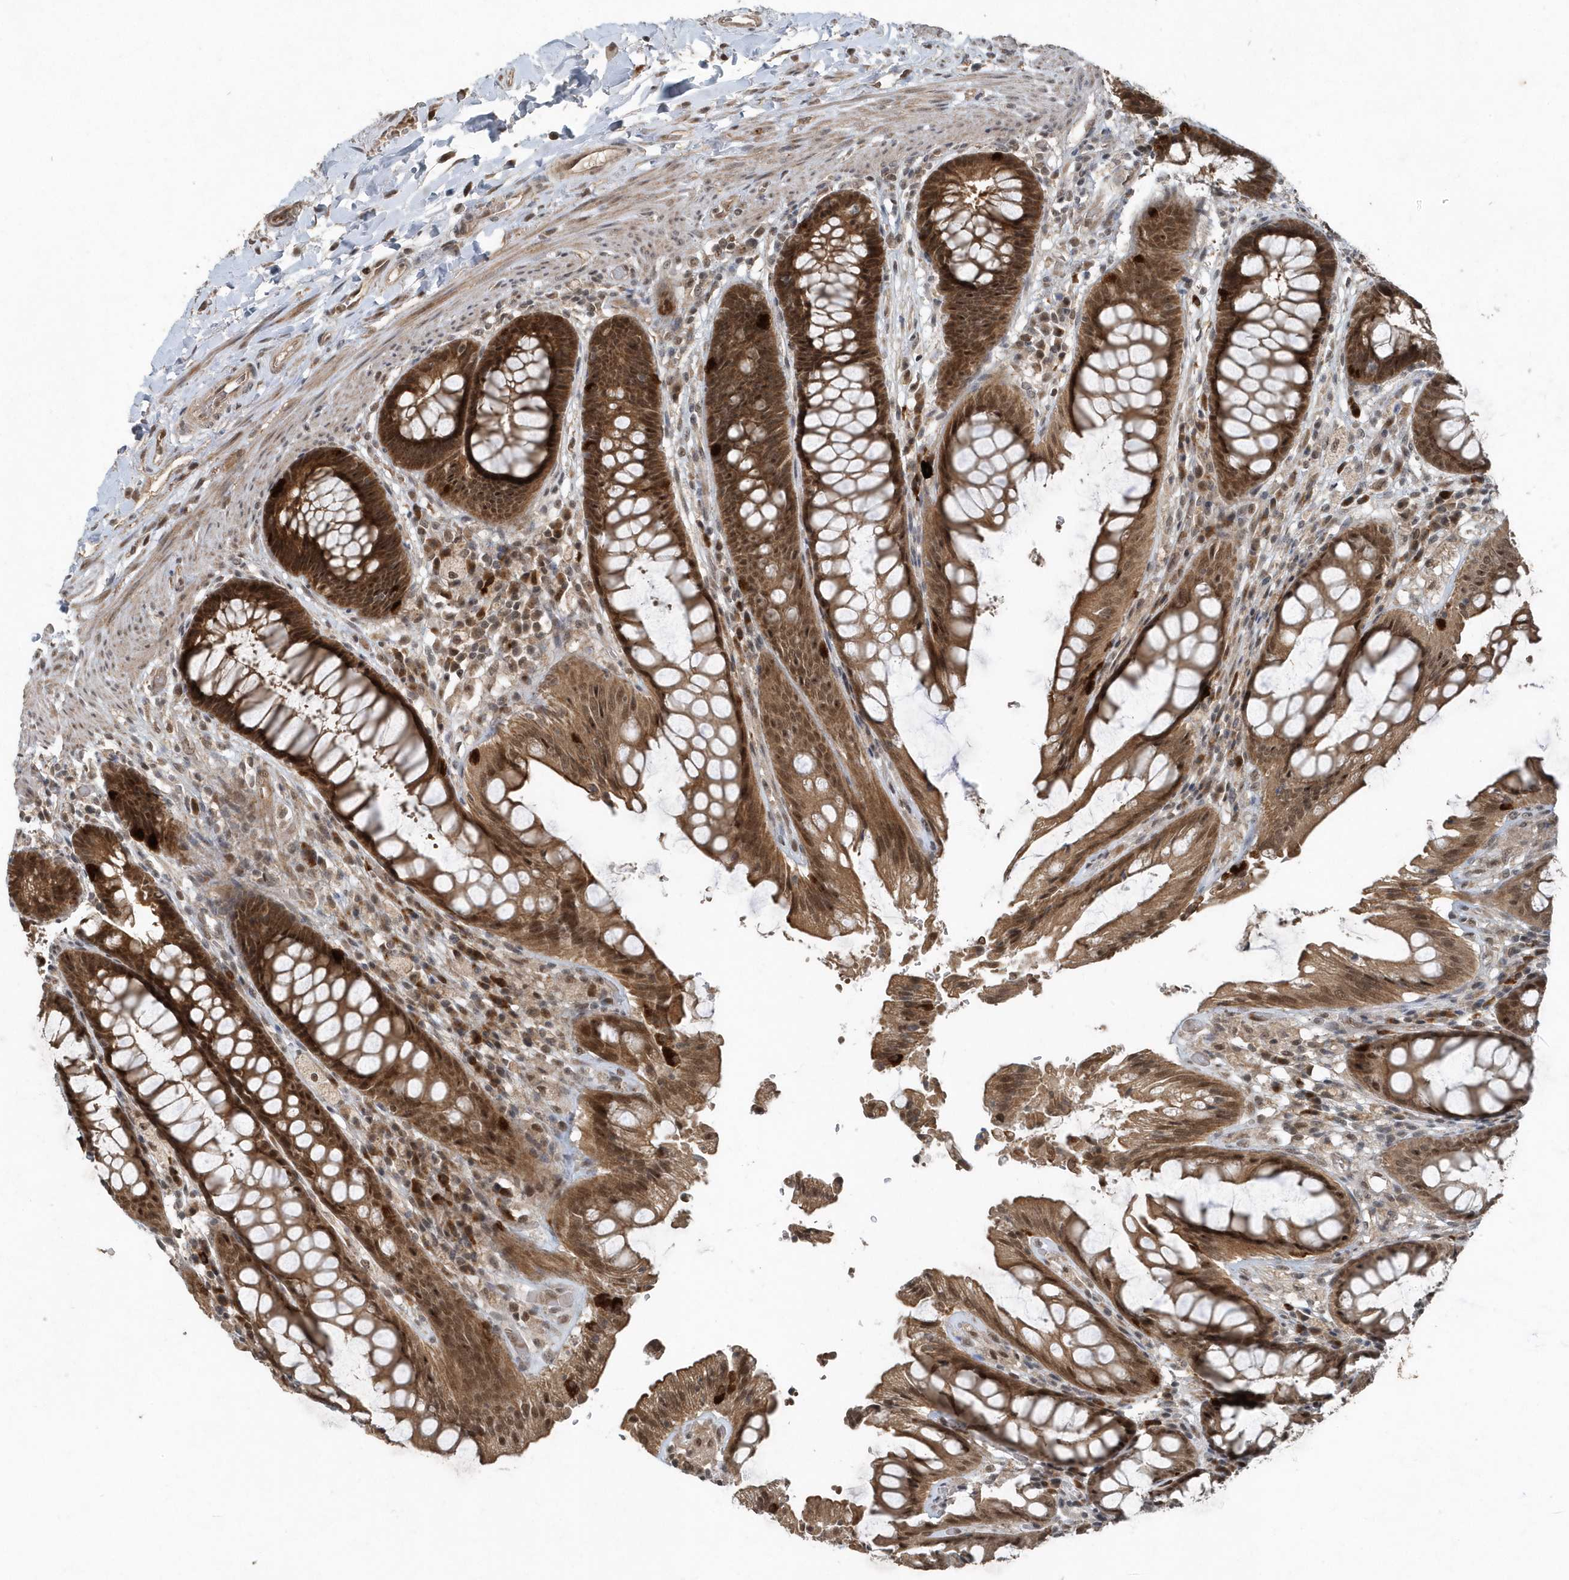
{"staining": {"intensity": "strong", "quantity": ">75%", "location": "cytoplasmic/membranous,nuclear"}, "tissue": "rectum", "cell_type": "Glandular cells", "image_type": "normal", "snomed": [{"axis": "morphology", "description": "Normal tissue, NOS"}, {"axis": "topography", "description": "Rectum"}], "caption": "DAB immunohistochemical staining of benign human rectum displays strong cytoplasmic/membranous,nuclear protein expression in approximately >75% of glandular cells. Nuclei are stained in blue.", "gene": "QTRT2", "patient": {"sex": "female", "age": 46}}